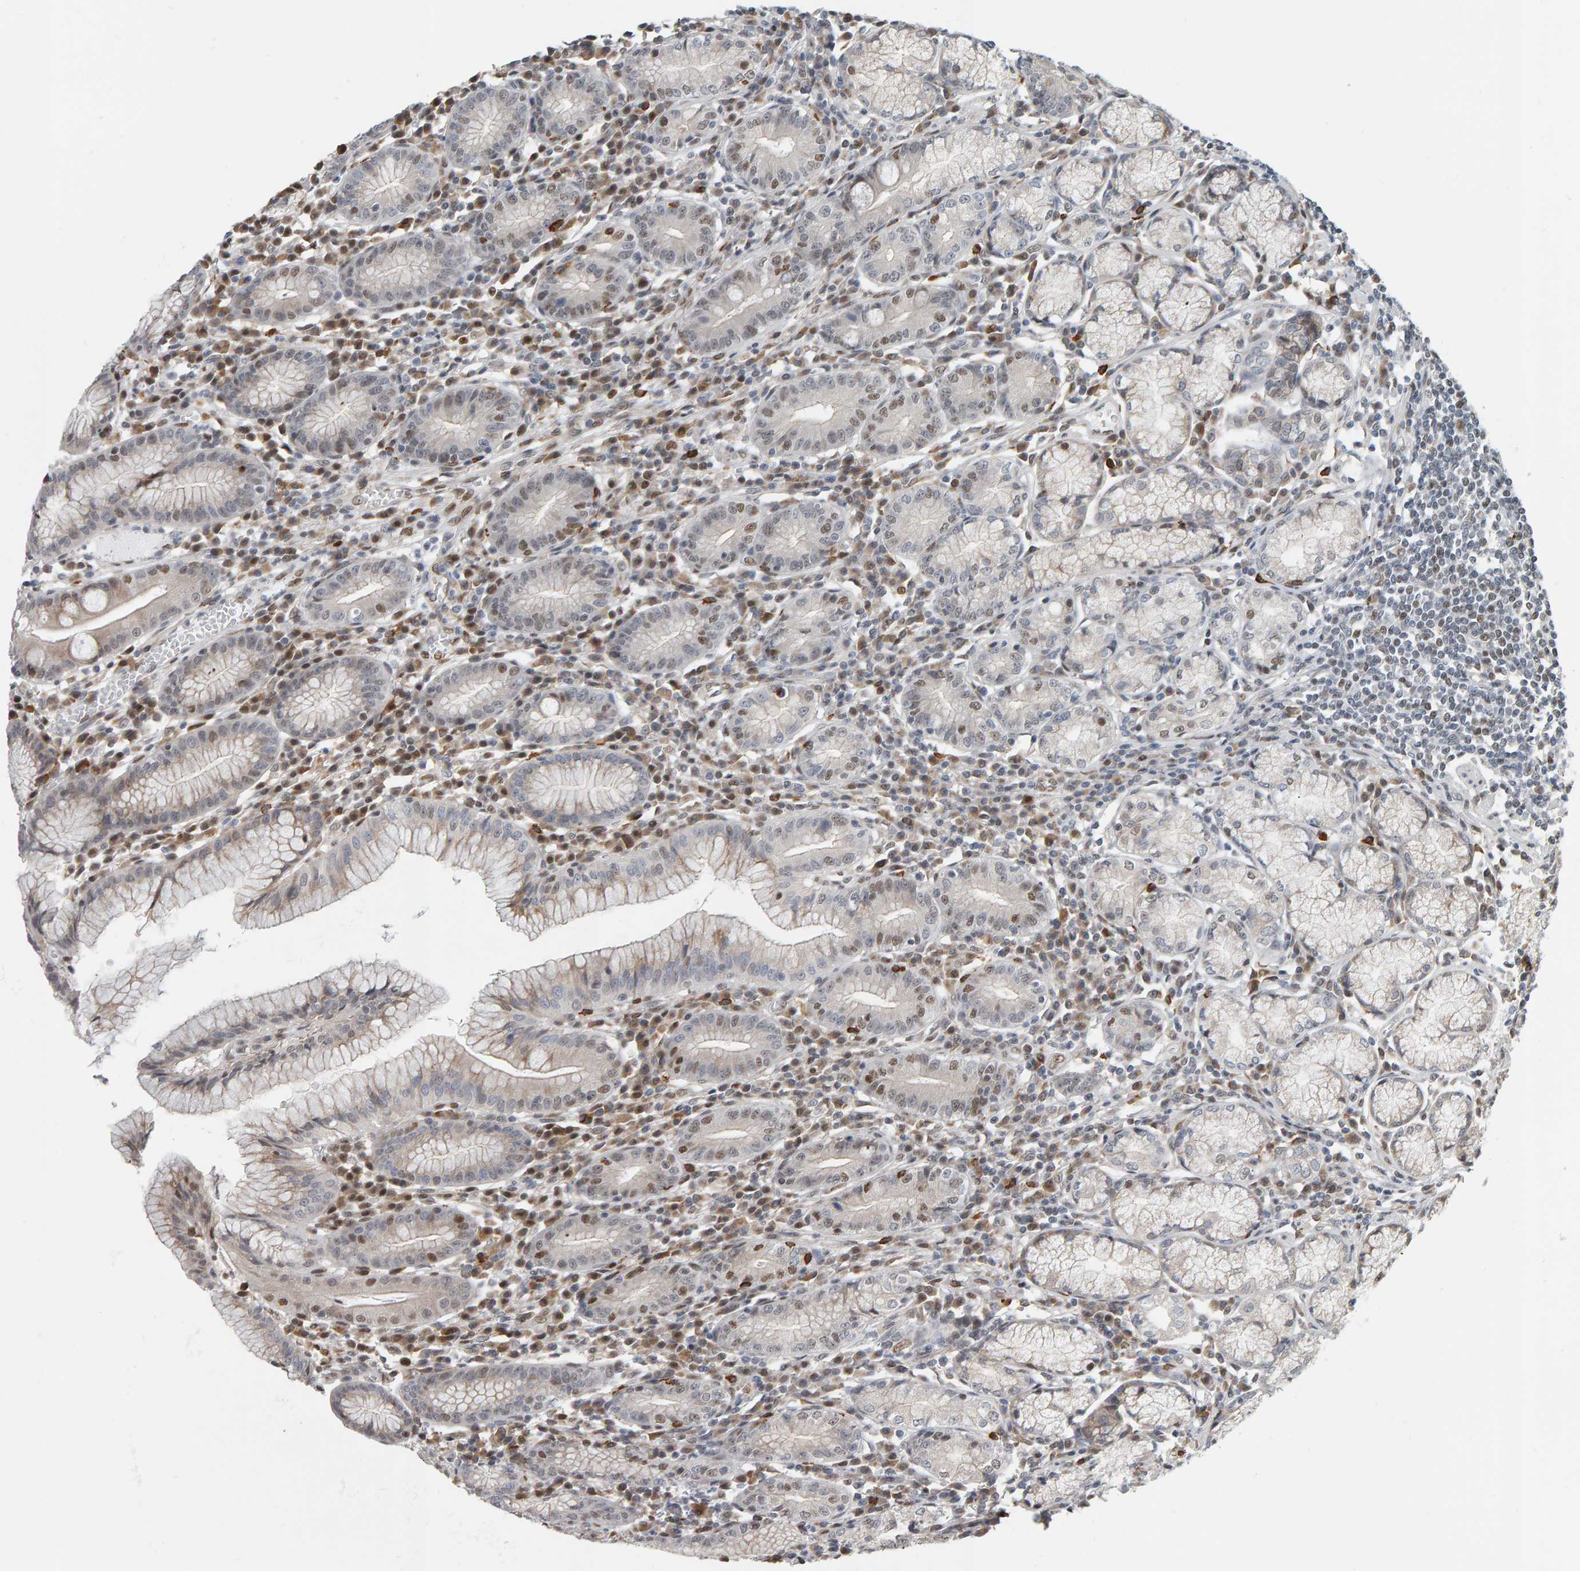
{"staining": {"intensity": "moderate", "quantity": "<25%", "location": "nuclear"}, "tissue": "stomach", "cell_type": "Glandular cells", "image_type": "normal", "snomed": [{"axis": "morphology", "description": "Normal tissue, NOS"}, {"axis": "topography", "description": "Stomach"}], "caption": "High-magnification brightfield microscopy of normal stomach stained with DAB (brown) and counterstained with hematoxylin (blue). glandular cells exhibit moderate nuclear positivity is appreciated in approximately<25% of cells.", "gene": "ATF7IP", "patient": {"sex": "male", "age": 55}}